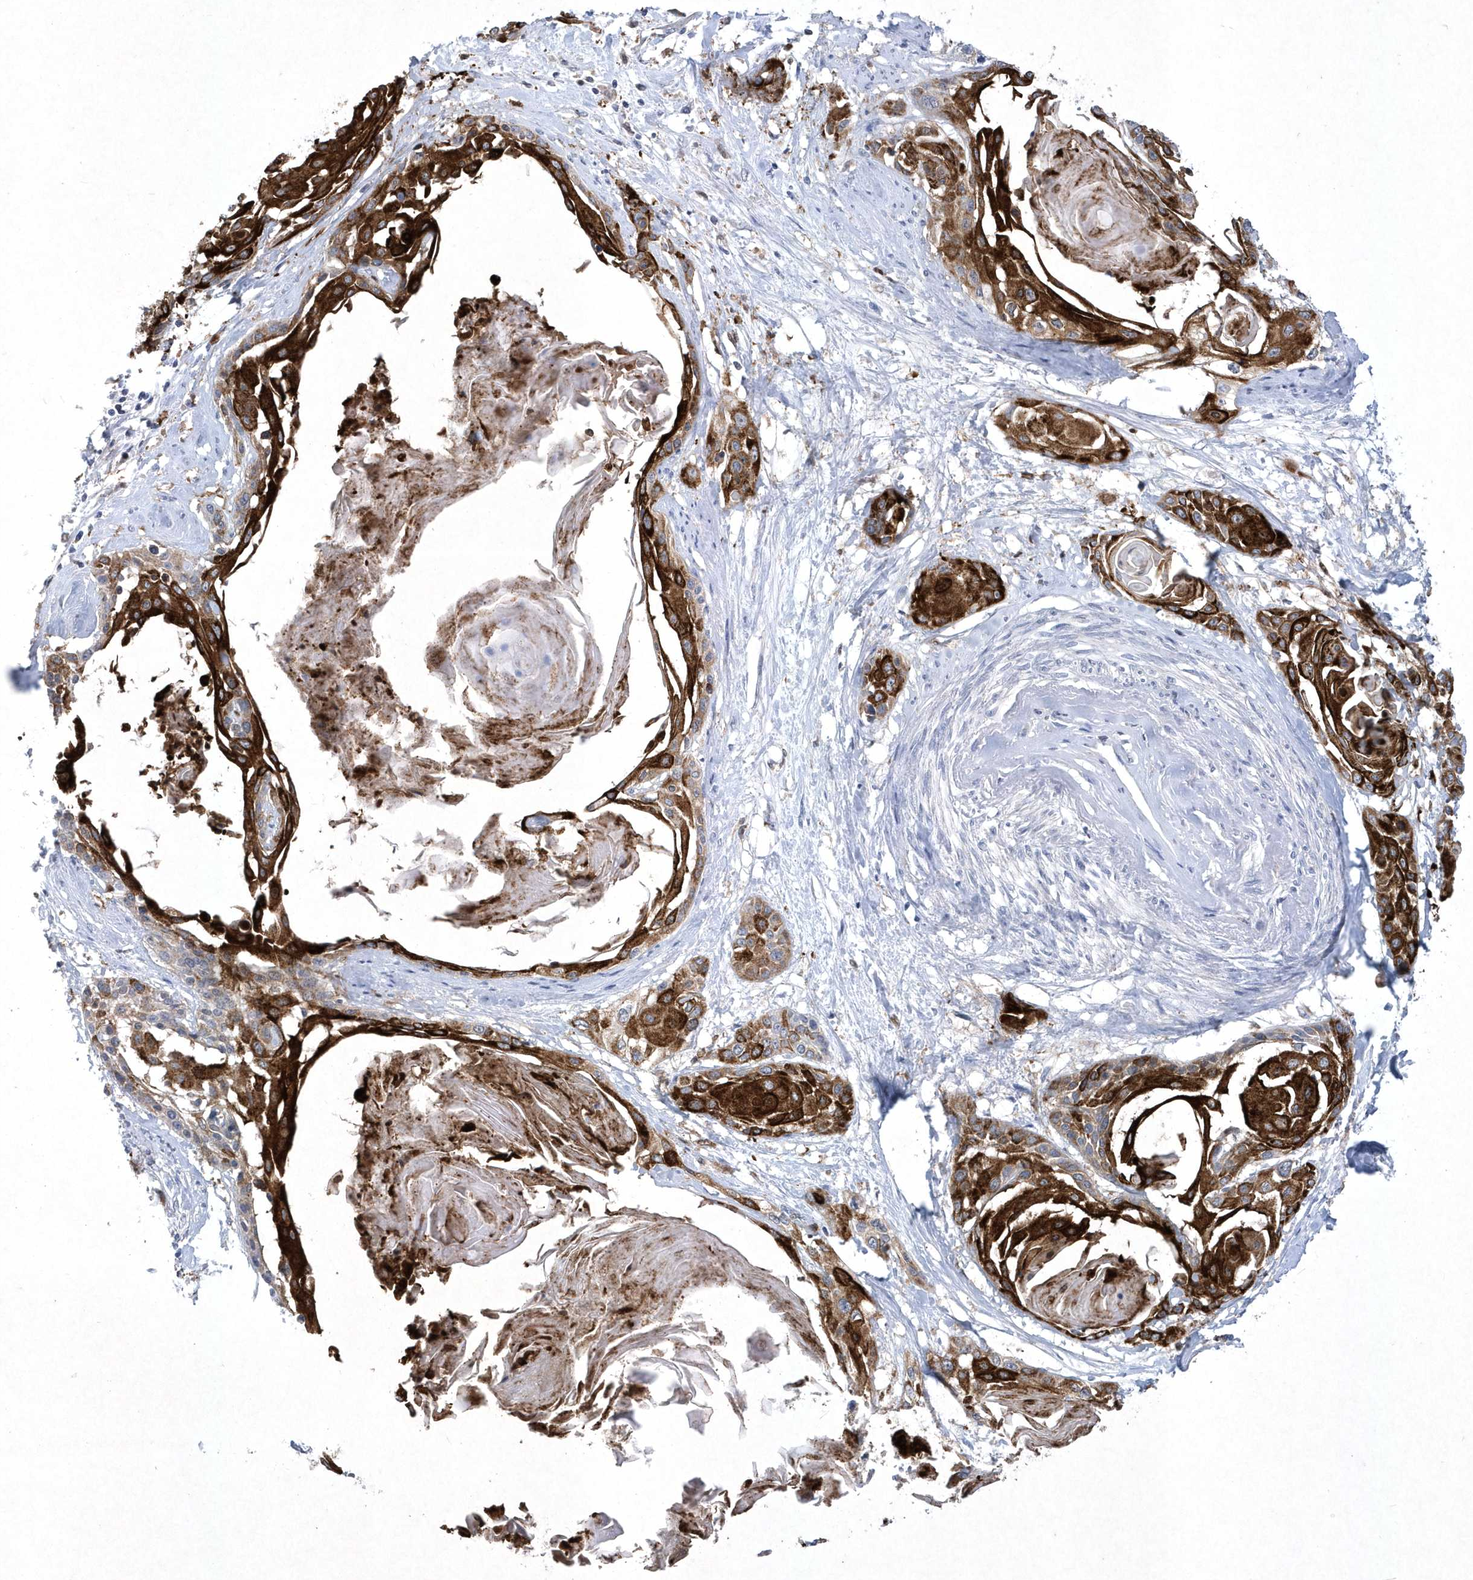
{"staining": {"intensity": "strong", "quantity": ">75%", "location": "cytoplasmic/membranous"}, "tissue": "cervical cancer", "cell_type": "Tumor cells", "image_type": "cancer", "snomed": [{"axis": "morphology", "description": "Squamous cell carcinoma, NOS"}, {"axis": "topography", "description": "Cervix"}], "caption": "Human squamous cell carcinoma (cervical) stained with a brown dye demonstrates strong cytoplasmic/membranous positive positivity in approximately >75% of tumor cells.", "gene": "BHLHA15", "patient": {"sex": "female", "age": 57}}